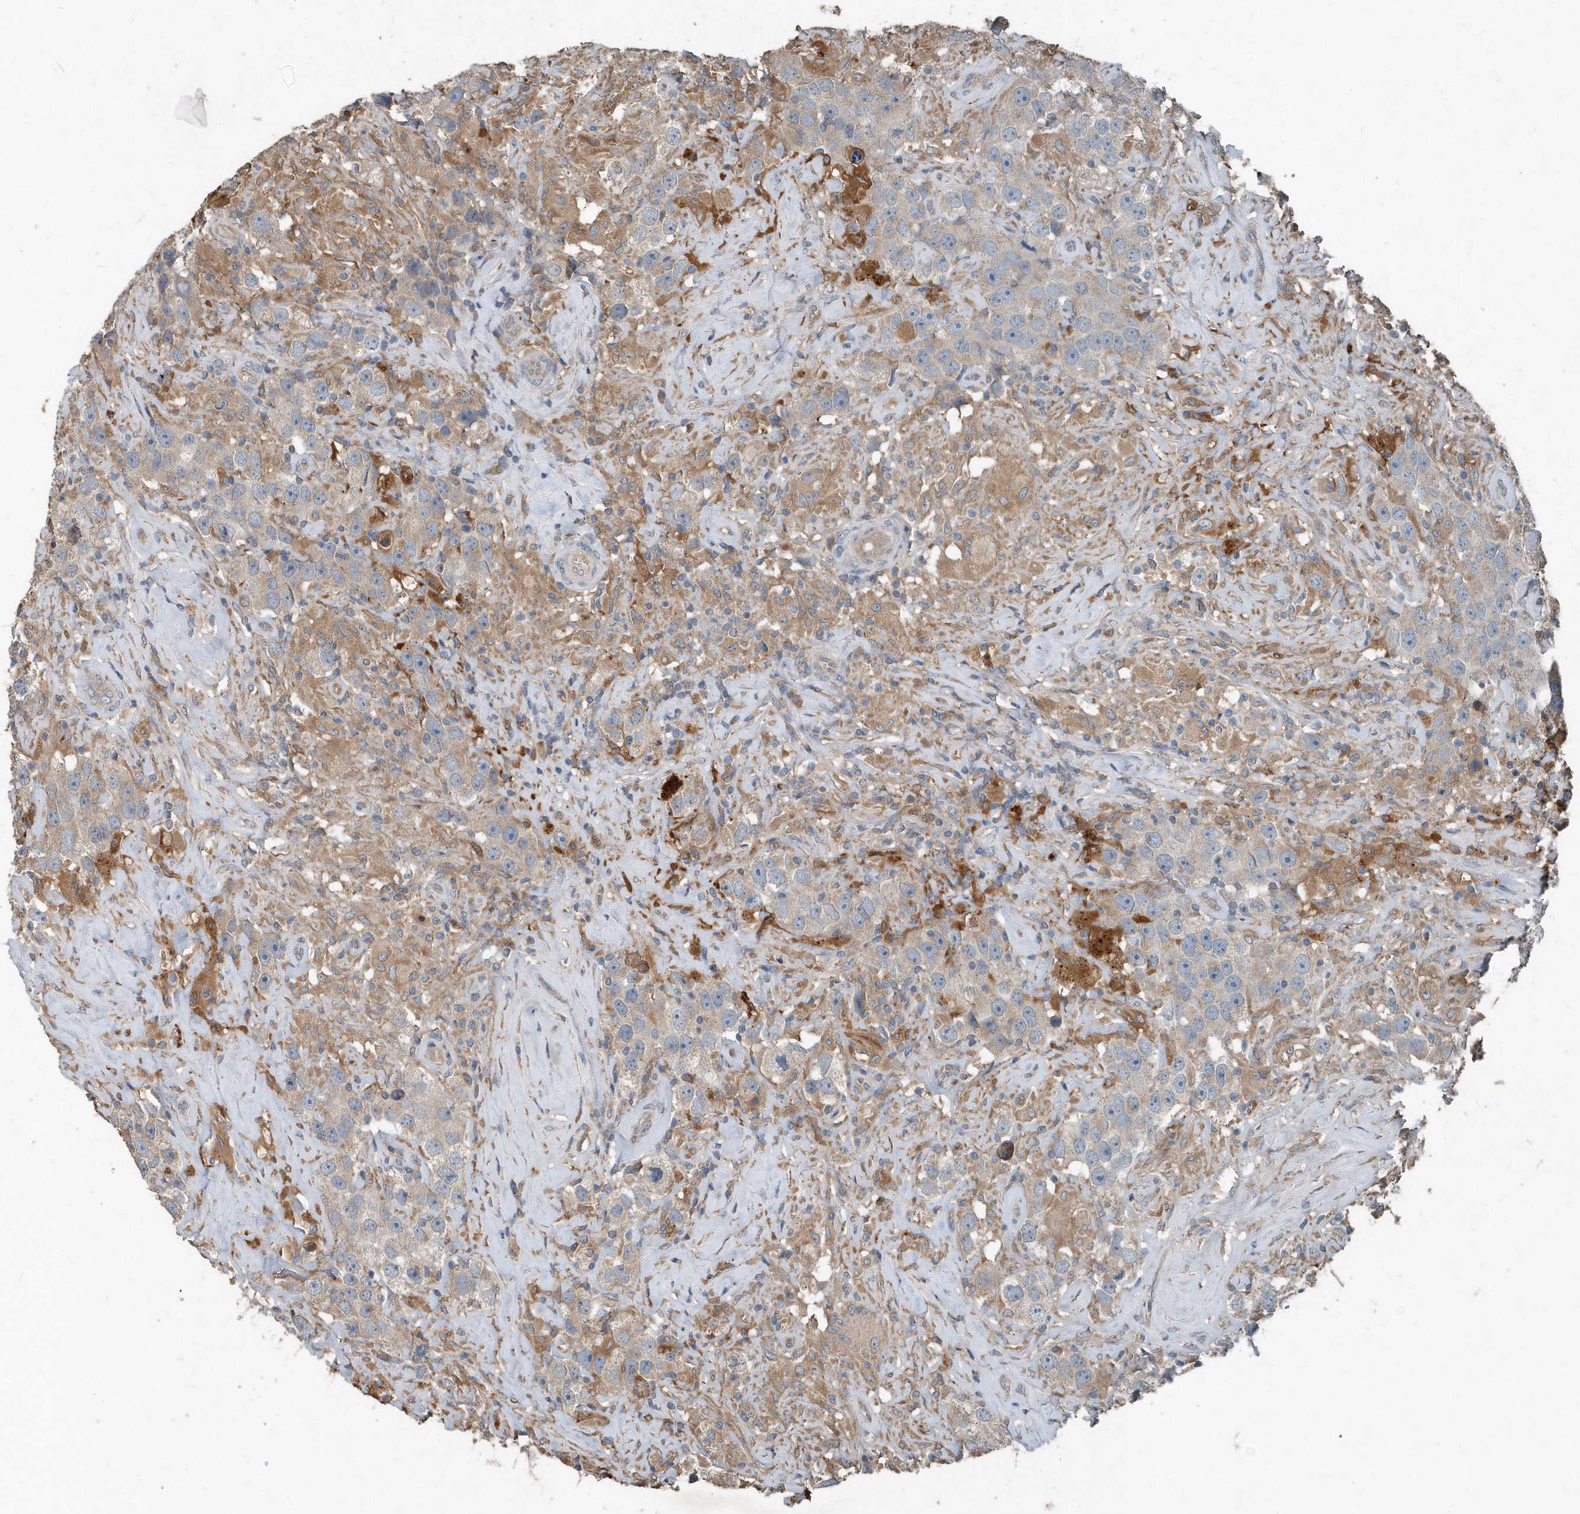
{"staining": {"intensity": "weak", "quantity": "25%-75%", "location": "cytoplasmic/membranous"}, "tissue": "testis cancer", "cell_type": "Tumor cells", "image_type": "cancer", "snomed": [{"axis": "morphology", "description": "Seminoma, NOS"}, {"axis": "topography", "description": "Testis"}], "caption": "Weak cytoplasmic/membranous protein positivity is identified in approximately 25%-75% of tumor cells in testis cancer (seminoma).", "gene": "SCFD2", "patient": {"sex": "male", "age": 49}}